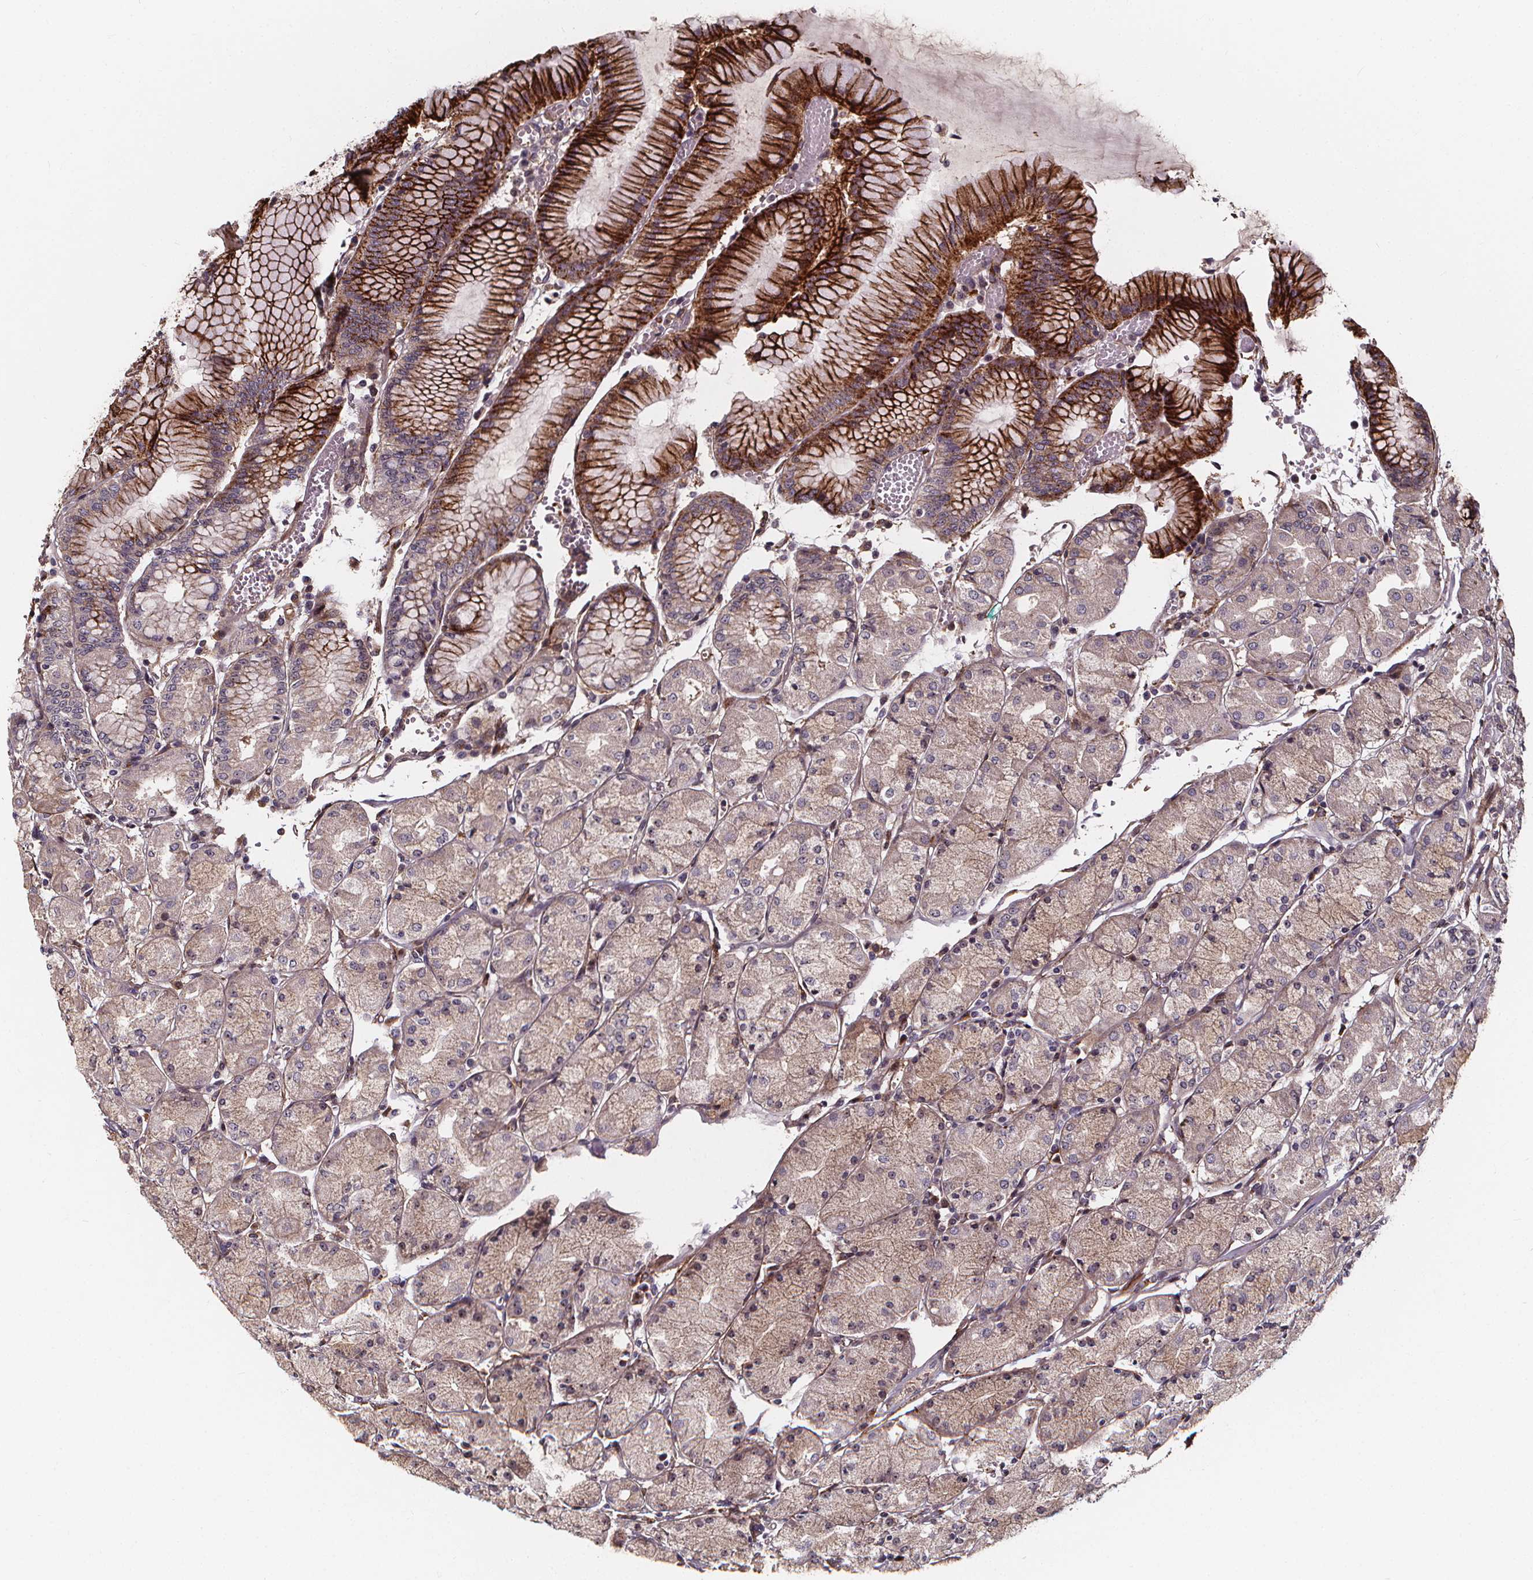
{"staining": {"intensity": "strong", "quantity": "<25%", "location": "cytoplasmic/membranous"}, "tissue": "stomach", "cell_type": "Glandular cells", "image_type": "normal", "snomed": [{"axis": "morphology", "description": "Normal tissue, NOS"}, {"axis": "topography", "description": "Stomach, upper"}], "caption": "Protein analysis of benign stomach reveals strong cytoplasmic/membranous positivity in approximately <25% of glandular cells. Ihc stains the protein in brown and the nuclei are stained blue.", "gene": "AEBP1", "patient": {"sex": "male", "age": 69}}